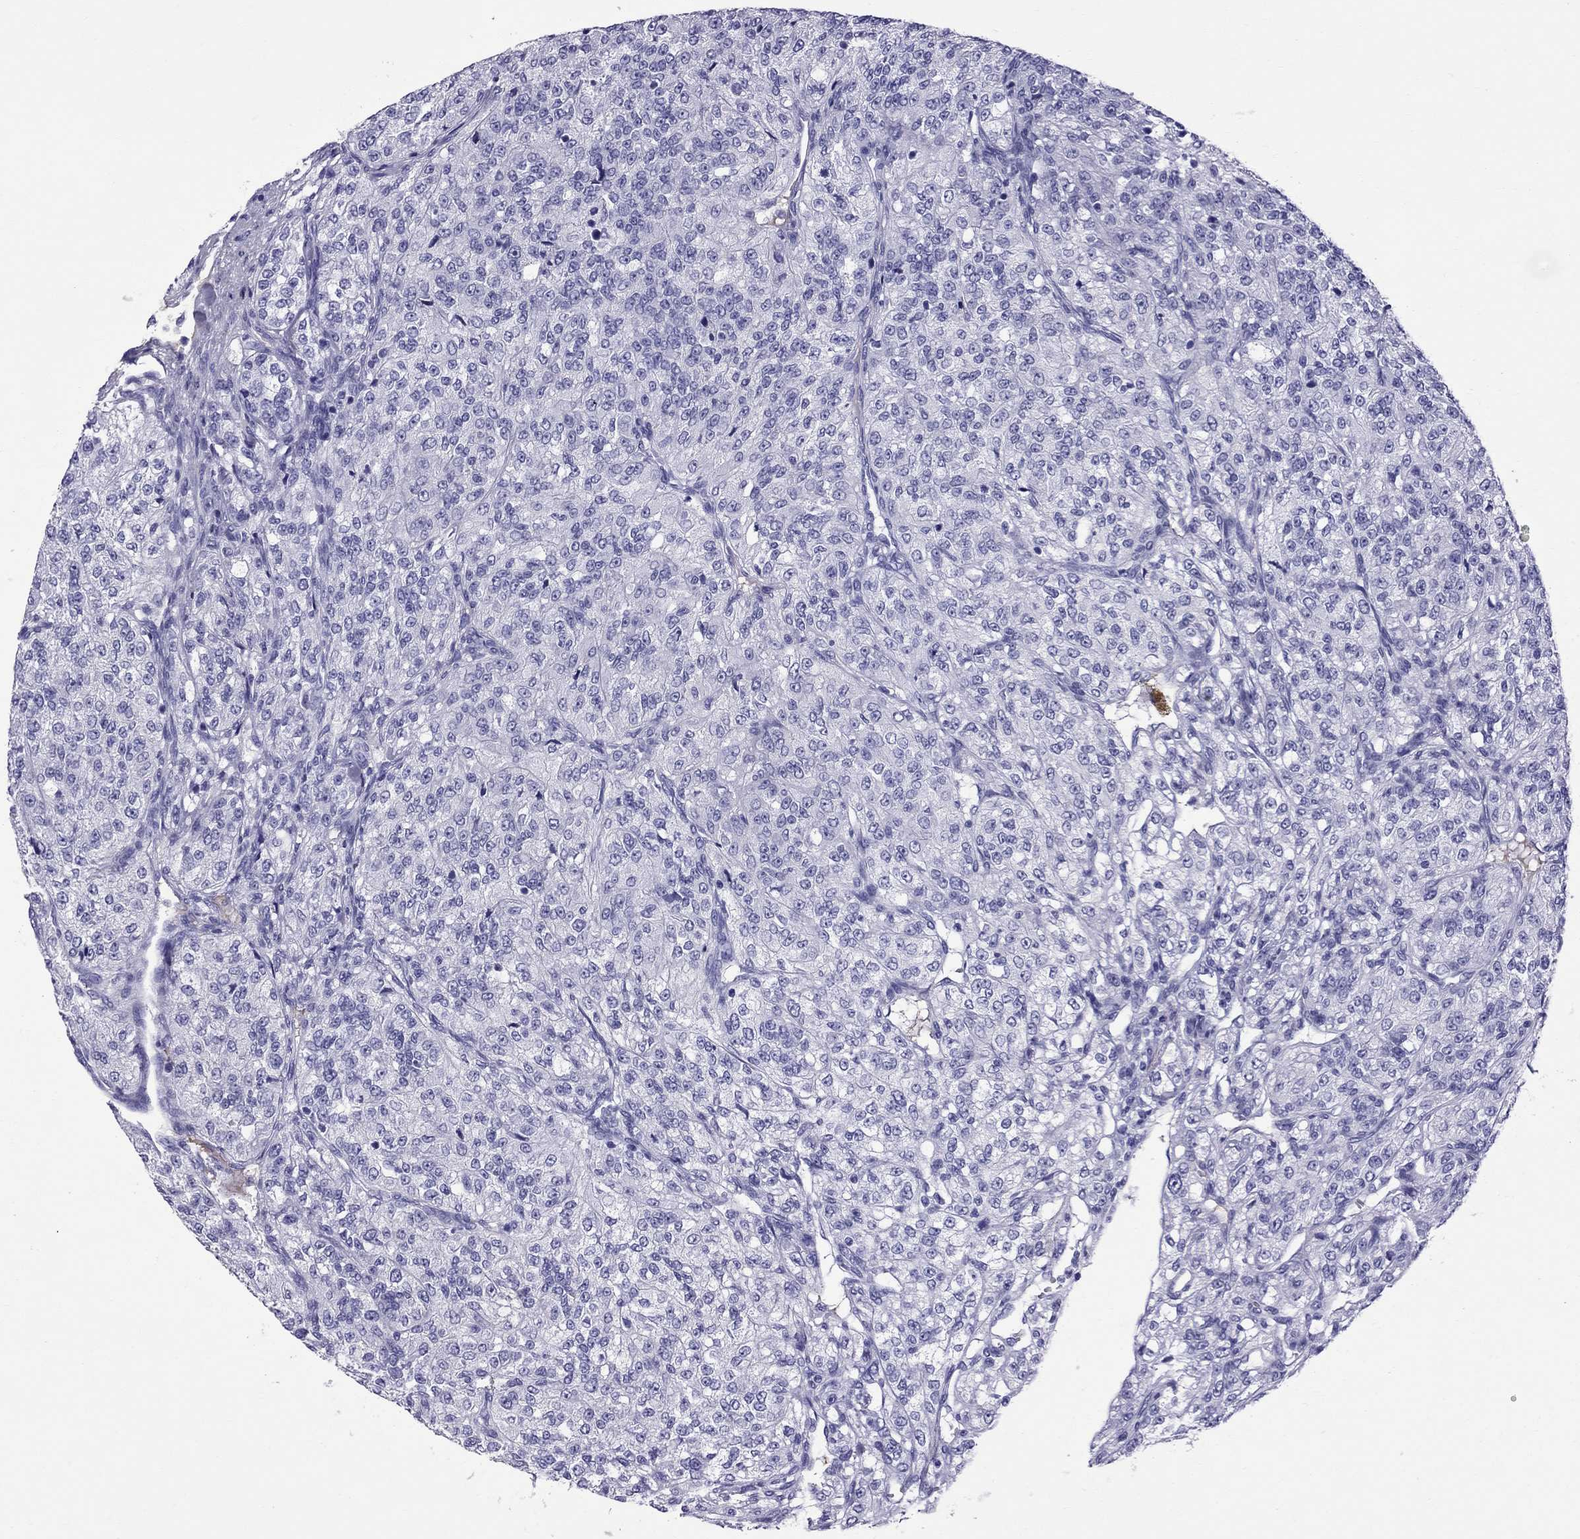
{"staining": {"intensity": "negative", "quantity": "none", "location": "none"}, "tissue": "renal cancer", "cell_type": "Tumor cells", "image_type": "cancer", "snomed": [{"axis": "morphology", "description": "Adenocarcinoma, NOS"}, {"axis": "topography", "description": "Kidney"}], "caption": "IHC of human adenocarcinoma (renal) exhibits no staining in tumor cells. (DAB IHC, high magnification).", "gene": "SCART1", "patient": {"sex": "female", "age": 63}}